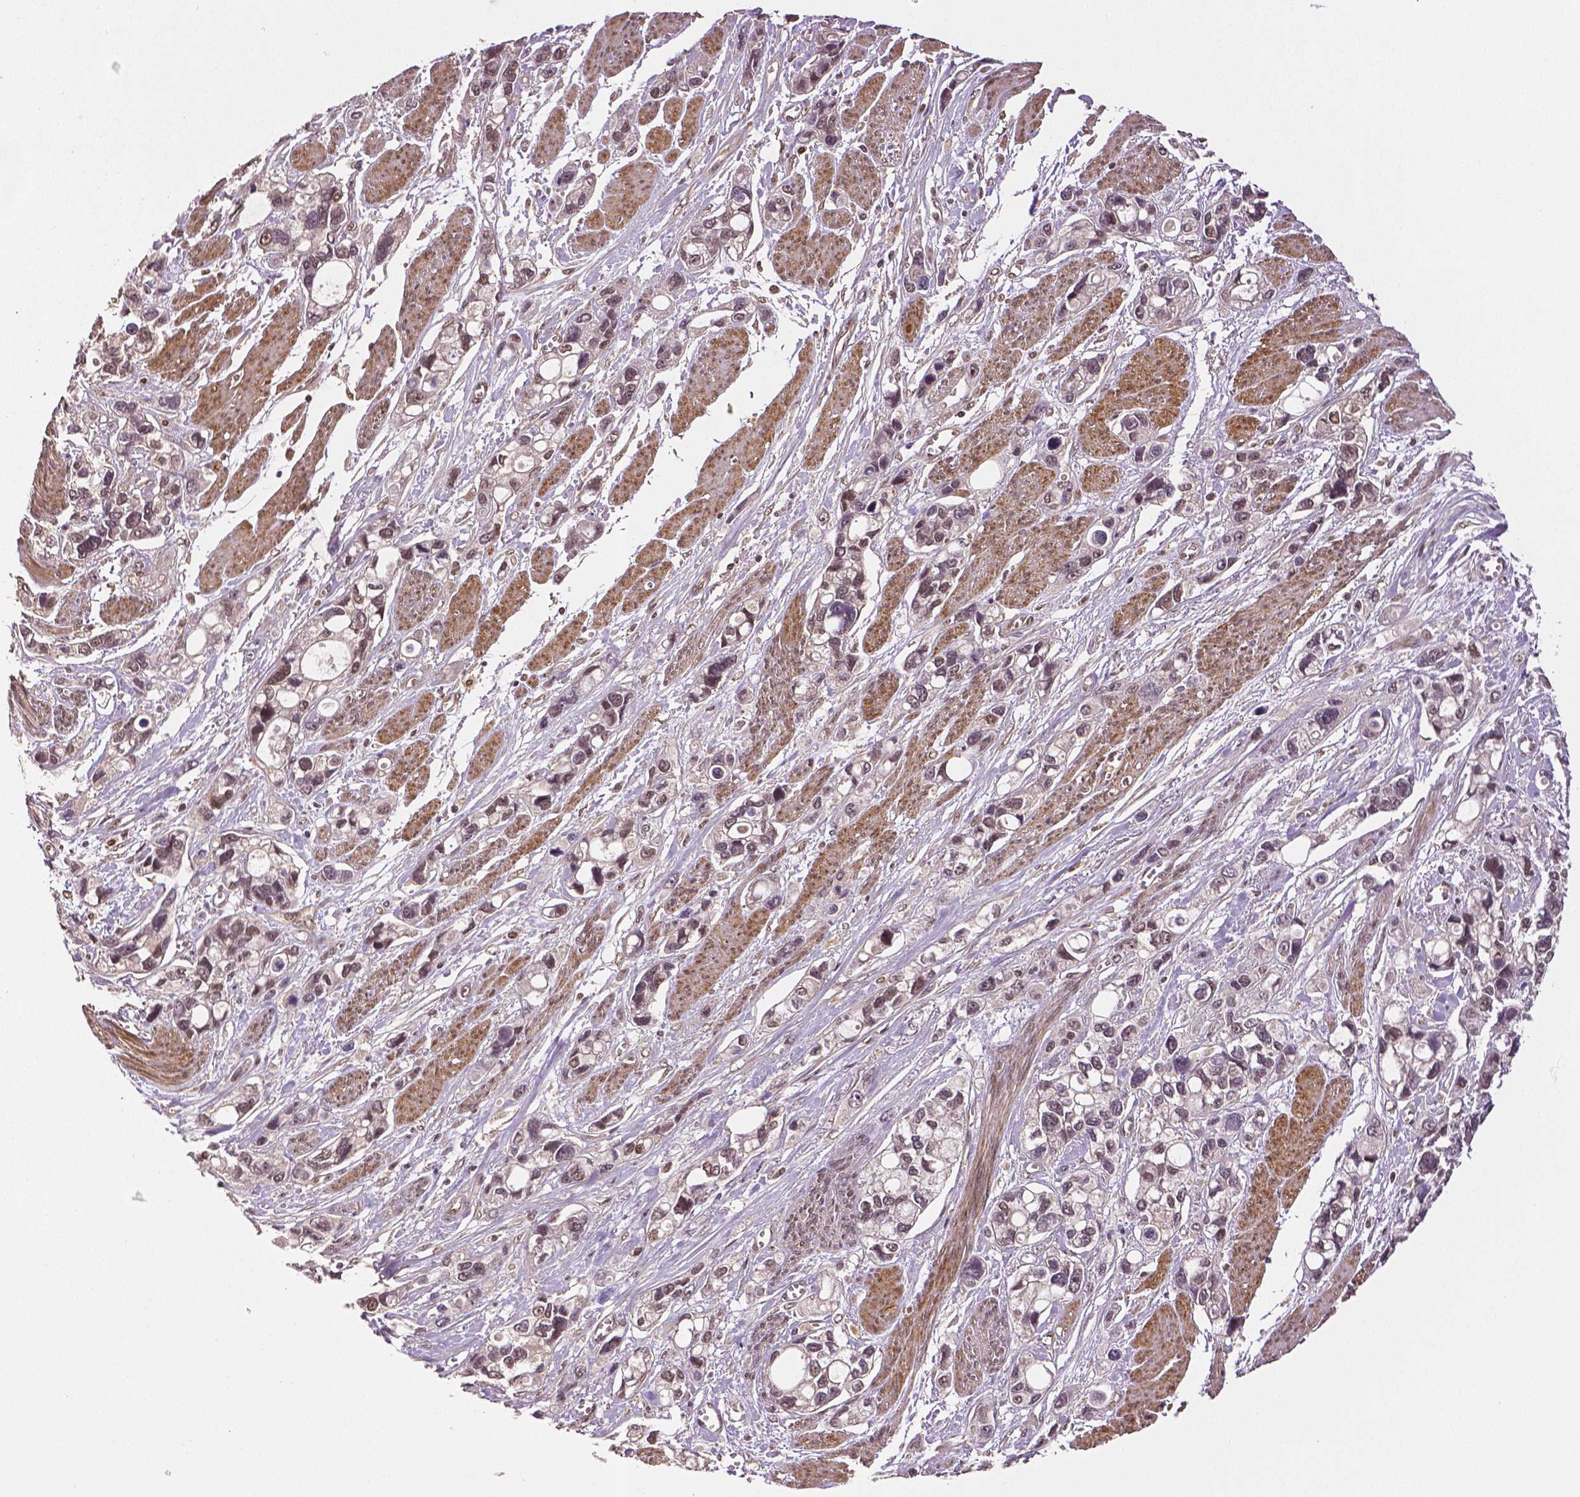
{"staining": {"intensity": "weak", "quantity": "<25%", "location": "nuclear"}, "tissue": "stomach cancer", "cell_type": "Tumor cells", "image_type": "cancer", "snomed": [{"axis": "morphology", "description": "Adenocarcinoma, NOS"}, {"axis": "topography", "description": "Stomach, upper"}], "caption": "Stomach adenocarcinoma was stained to show a protein in brown. There is no significant expression in tumor cells. Brightfield microscopy of IHC stained with DAB (3,3'-diaminobenzidine) (brown) and hematoxylin (blue), captured at high magnification.", "gene": "STAT3", "patient": {"sex": "female", "age": 81}}